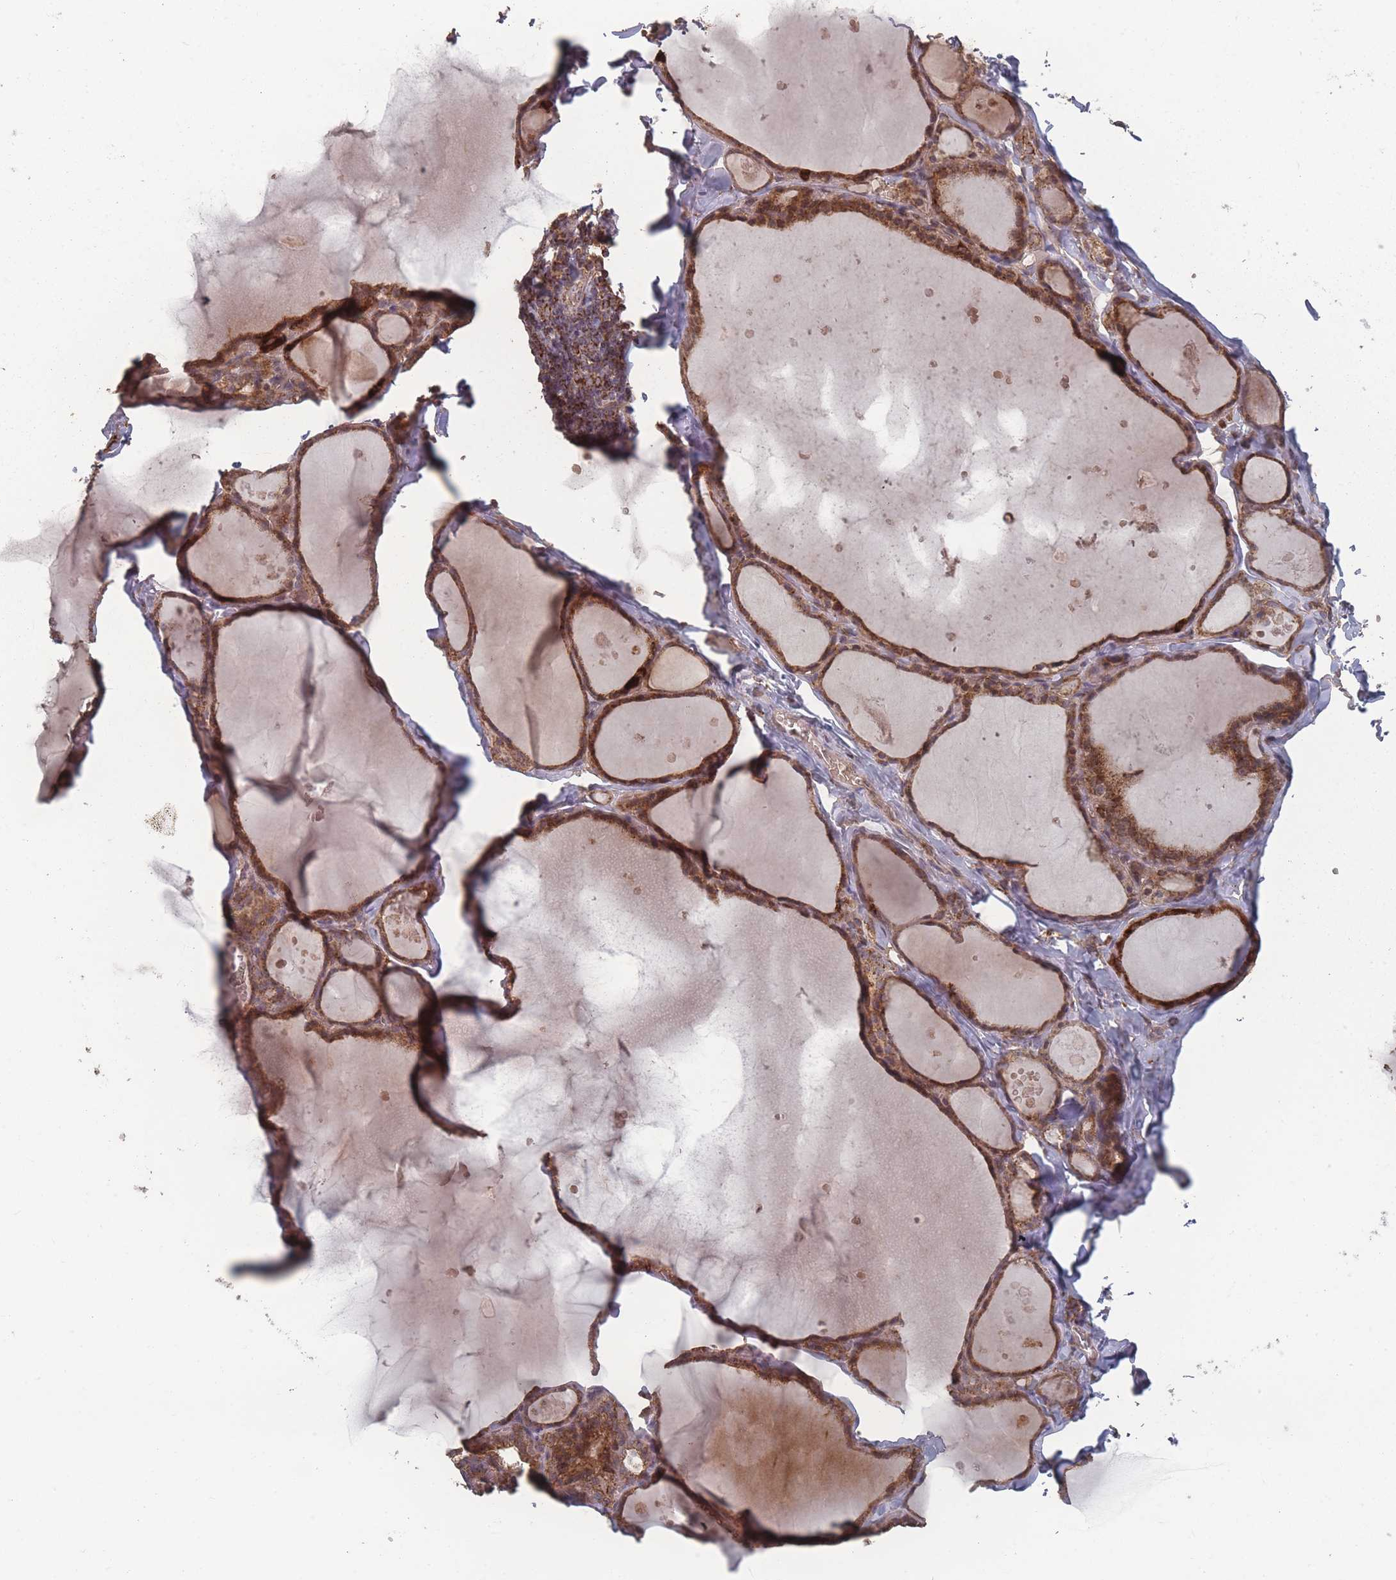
{"staining": {"intensity": "strong", "quantity": ">75%", "location": "cytoplasmic/membranous"}, "tissue": "thyroid gland", "cell_type": "Glandular cells", "image_type": "normal", "snomed": [{"axis": "morphology", "description": "Normal tissue, NOS"}, {"axis": "topography", "description": "Thyroid gland"}], "caption": "Immunohistochemistry (IHC) micrograph of benign thyroid gland stained for a protein (brown), which demonstrates high levels of strong cytoplasmic/membranous expression in approximately >75% of glandular cells.", "gene": "LYRM7", "patient": {"sex": "male", "age": 56}}